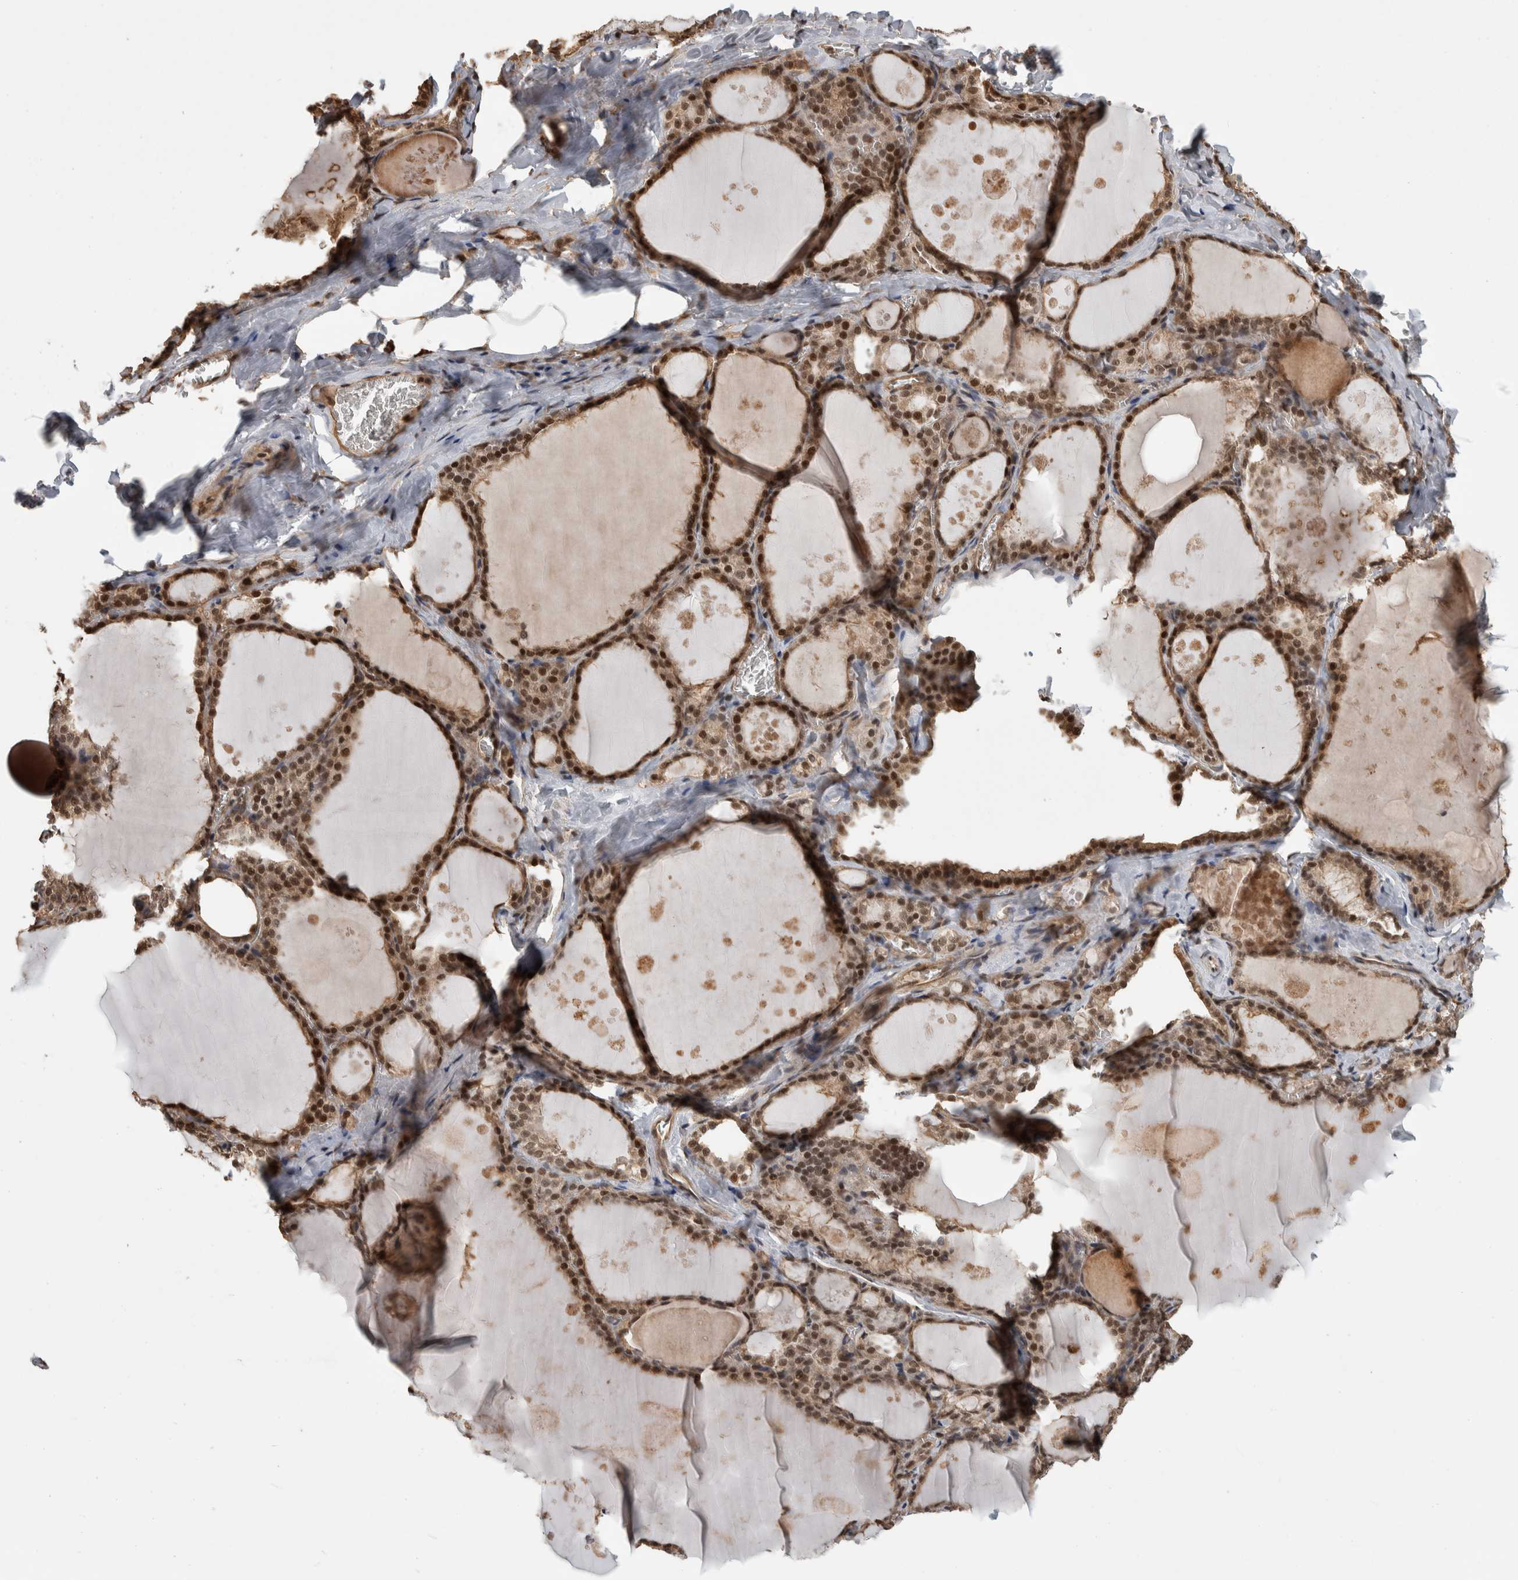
{"staining": {"intensity": "strong", "quantity": ">75%", "location": "cytoplasmic/membranous,nuclear"}, "tissue": "thyroid gland", "cell_type": "Glandular cells", "image_type": "normal", "snomed": [{"axis": "morphology", "description": "Normal tissue, NOS"}, {"axis": "topography", "description": "Thyroid gland"}], "caption": "DAB (3,3'-diaminobenzidine) immunohistochemical staining of unremarkable thyroid gland displays strong cytoplasmic/membranous,nuclear protein expression in approximately >75% of glandular cells.", "gene": "ZNF592", "patient": {"sex": "male", "age": 56}}